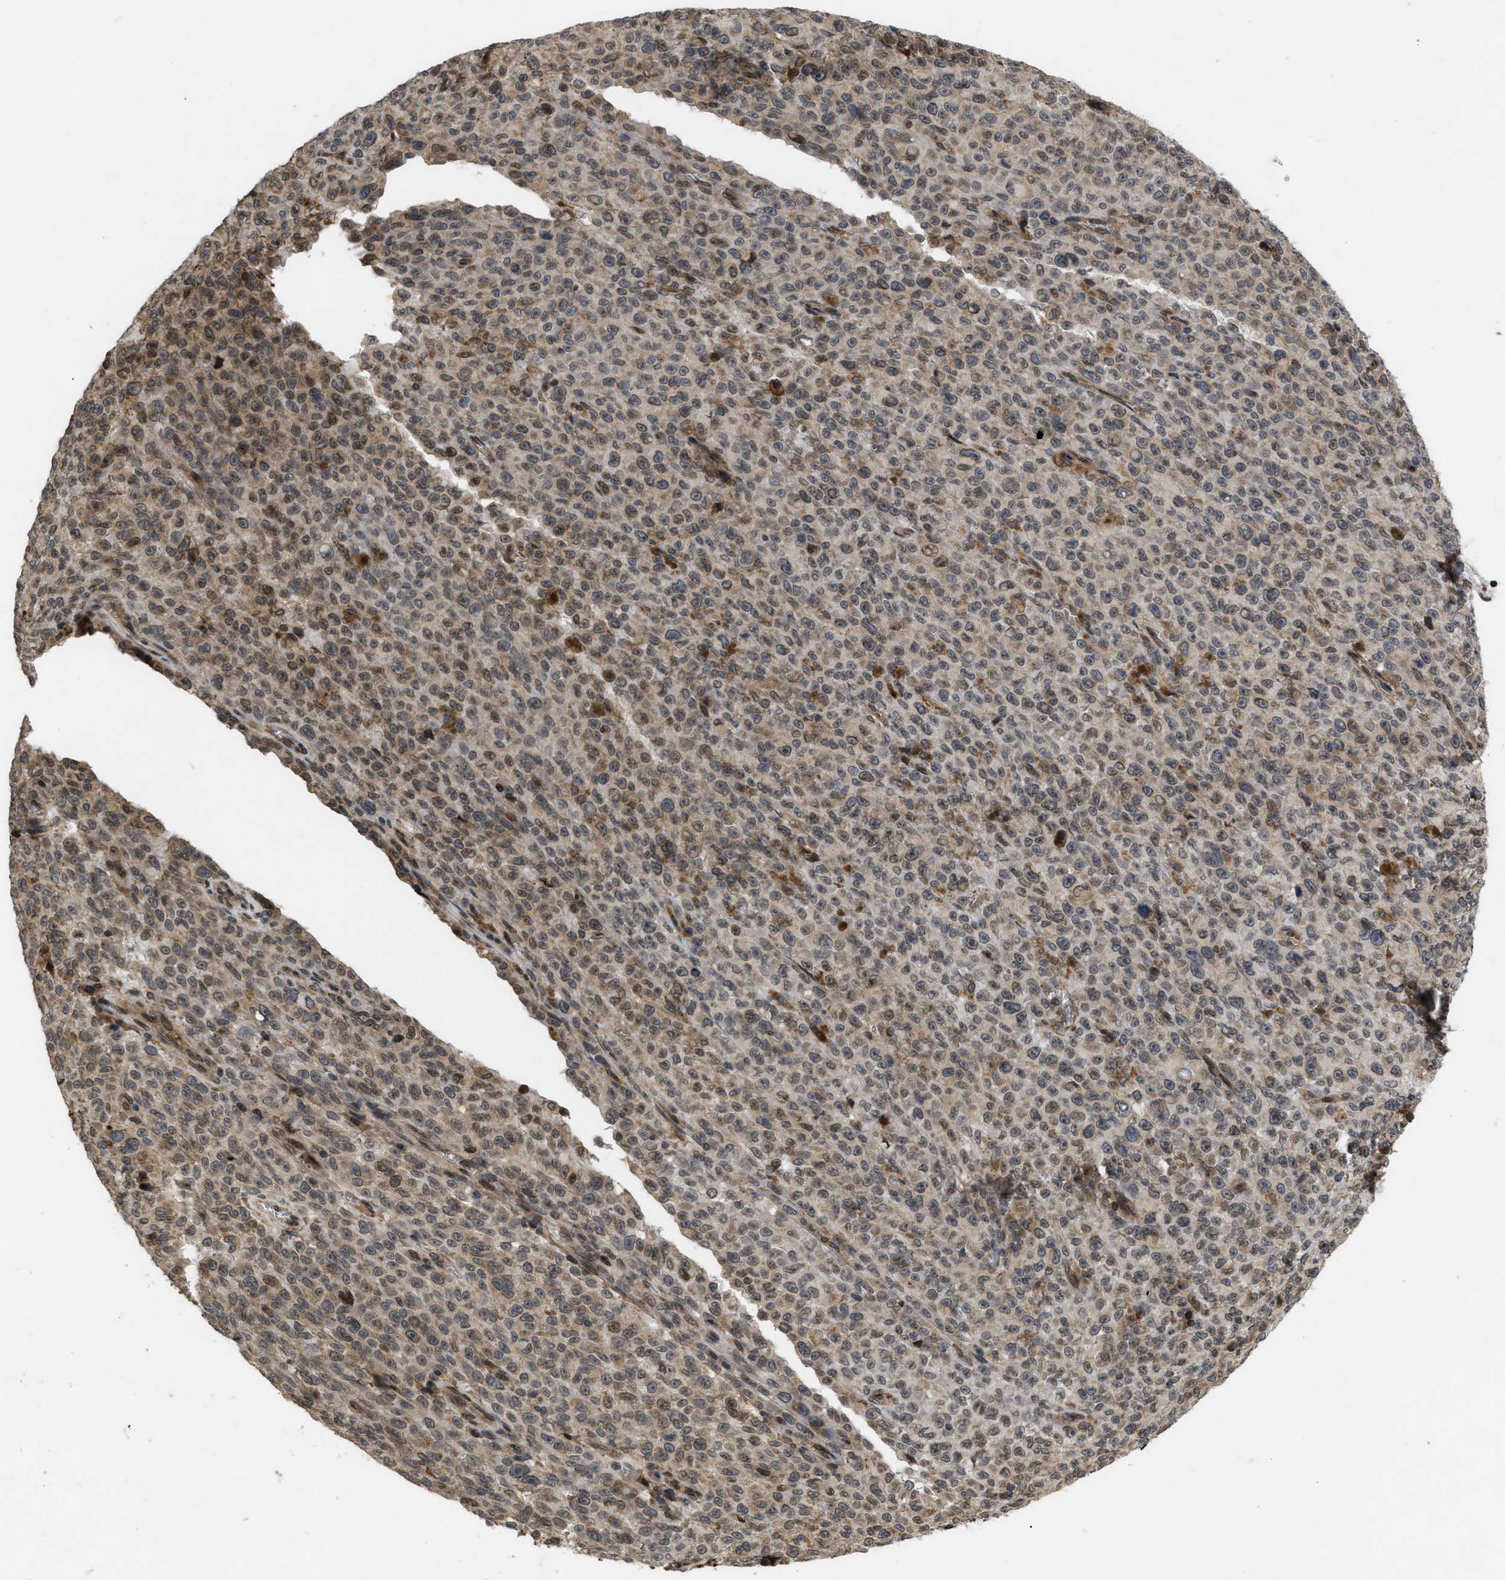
{"staining": {"intensity": "weak", "quantity": "25%-75%", "location": "nuclear"}, "tissue": "melanoma", "cell_type": "Tumor cells", "image_type": "cancer", "snomed": [{"axis": "morphology", "description": "Malignant melanoma, NOS"}, {"axis": "topography", "description": "Skin"}], "caption": "Weak nuclear expression for a protein is identified in approximately 25%-75% of tumor cells of malignant melanoma using IHC.", "gene": "CRY1", "patient": {"sex": "female", "age": 82}}